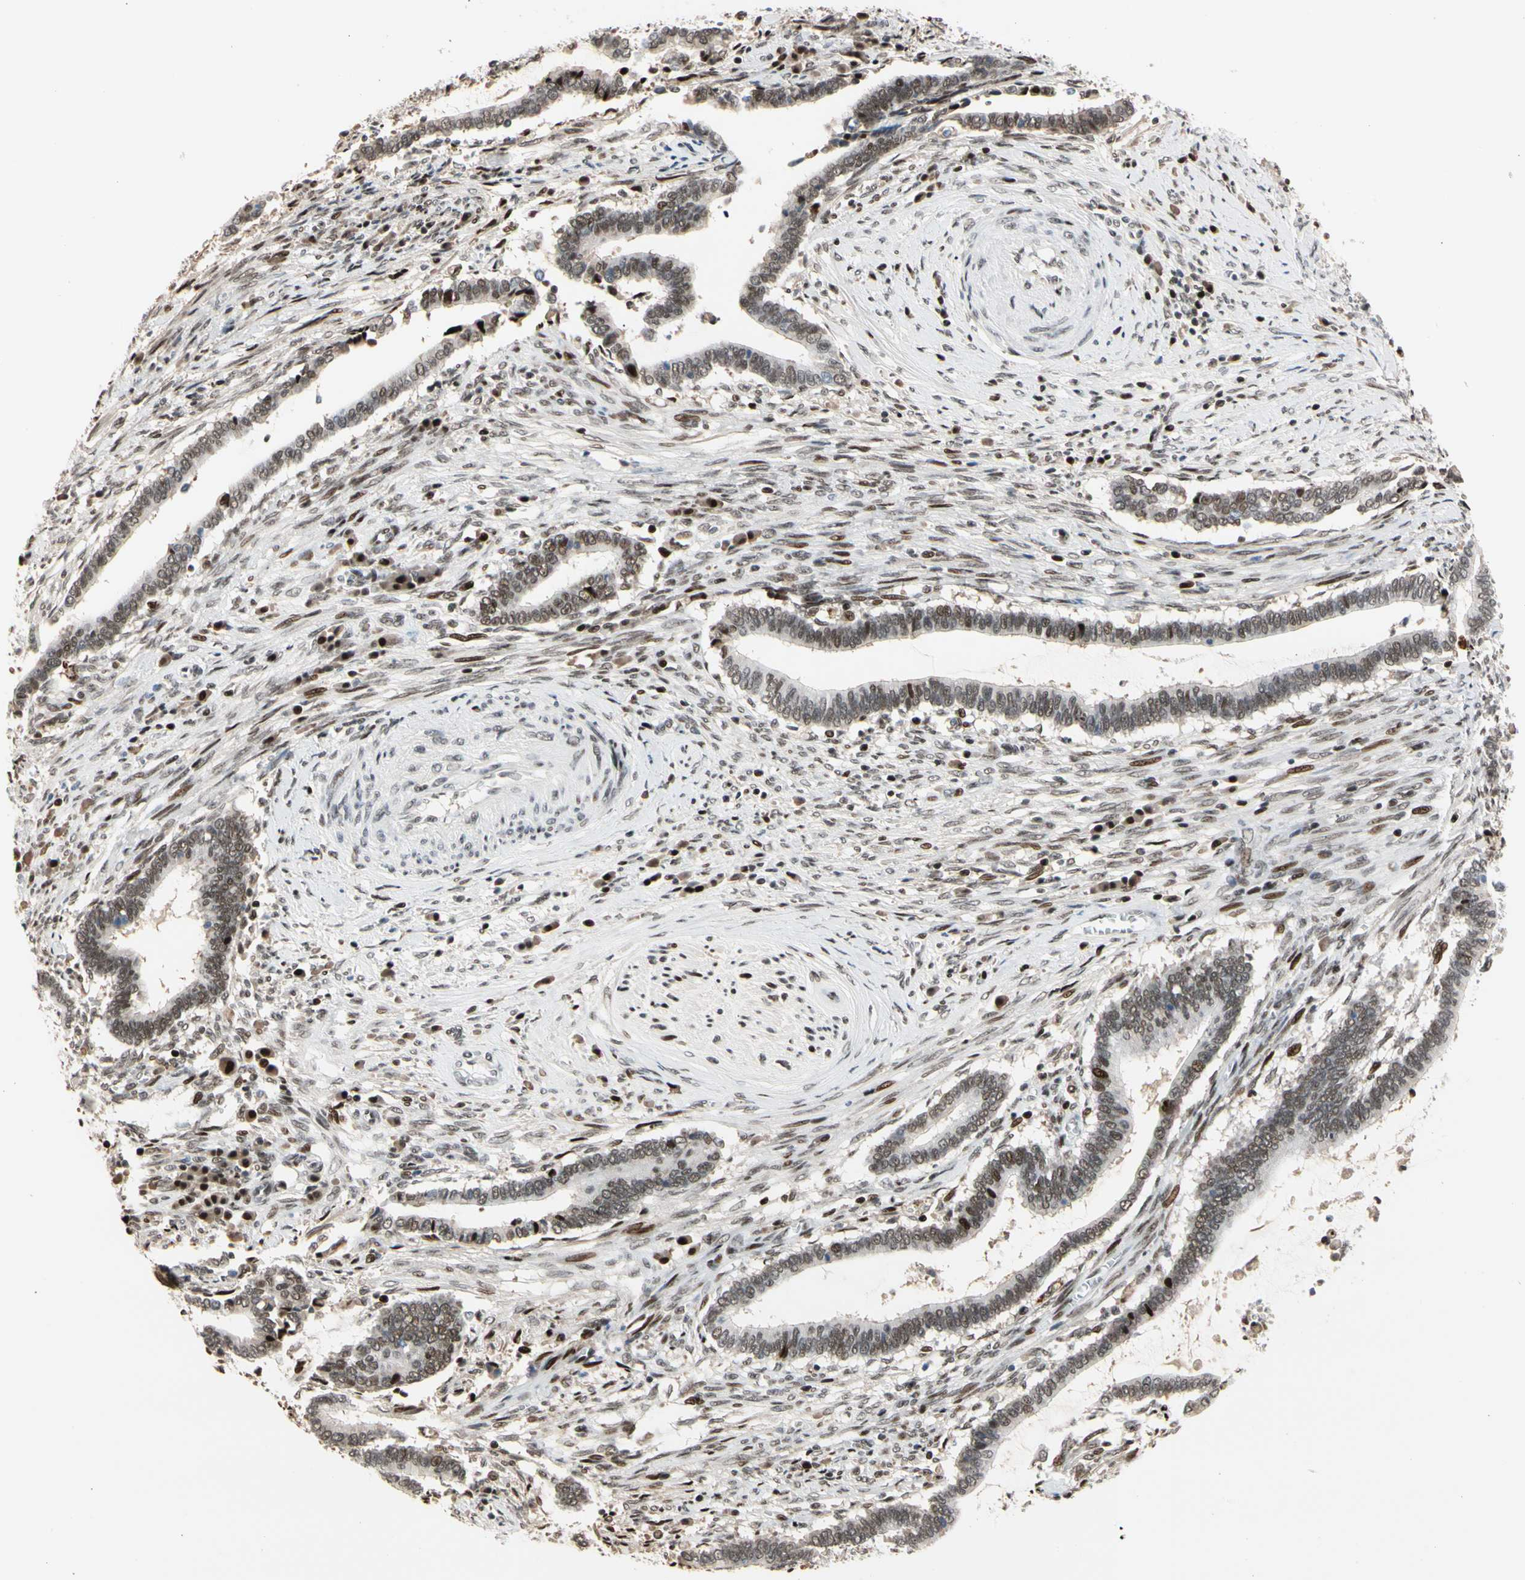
{"staining": {"intensity": "moderate", "quantity": ">75%", "location": "nuclear"}, "tissue": "cervical cancer", "cell_type": "Tumor cells", "image_type": "cancer", "snomed": [{"axis": "morphology", "description": "Adenocarcinoma, NOS"}, {"axis": "topography", "description": "Cervix"}], "caption": "This image shows adenocarcinoma (cervical) stained with immunohistochemistry to label a protein in brown. The nuclear of tumor cells show moderate positivity for the protein. Nuclei are counter-stained blue.", "gene": "FOXO3", "patient": {"sex": "female", "age": 44}}